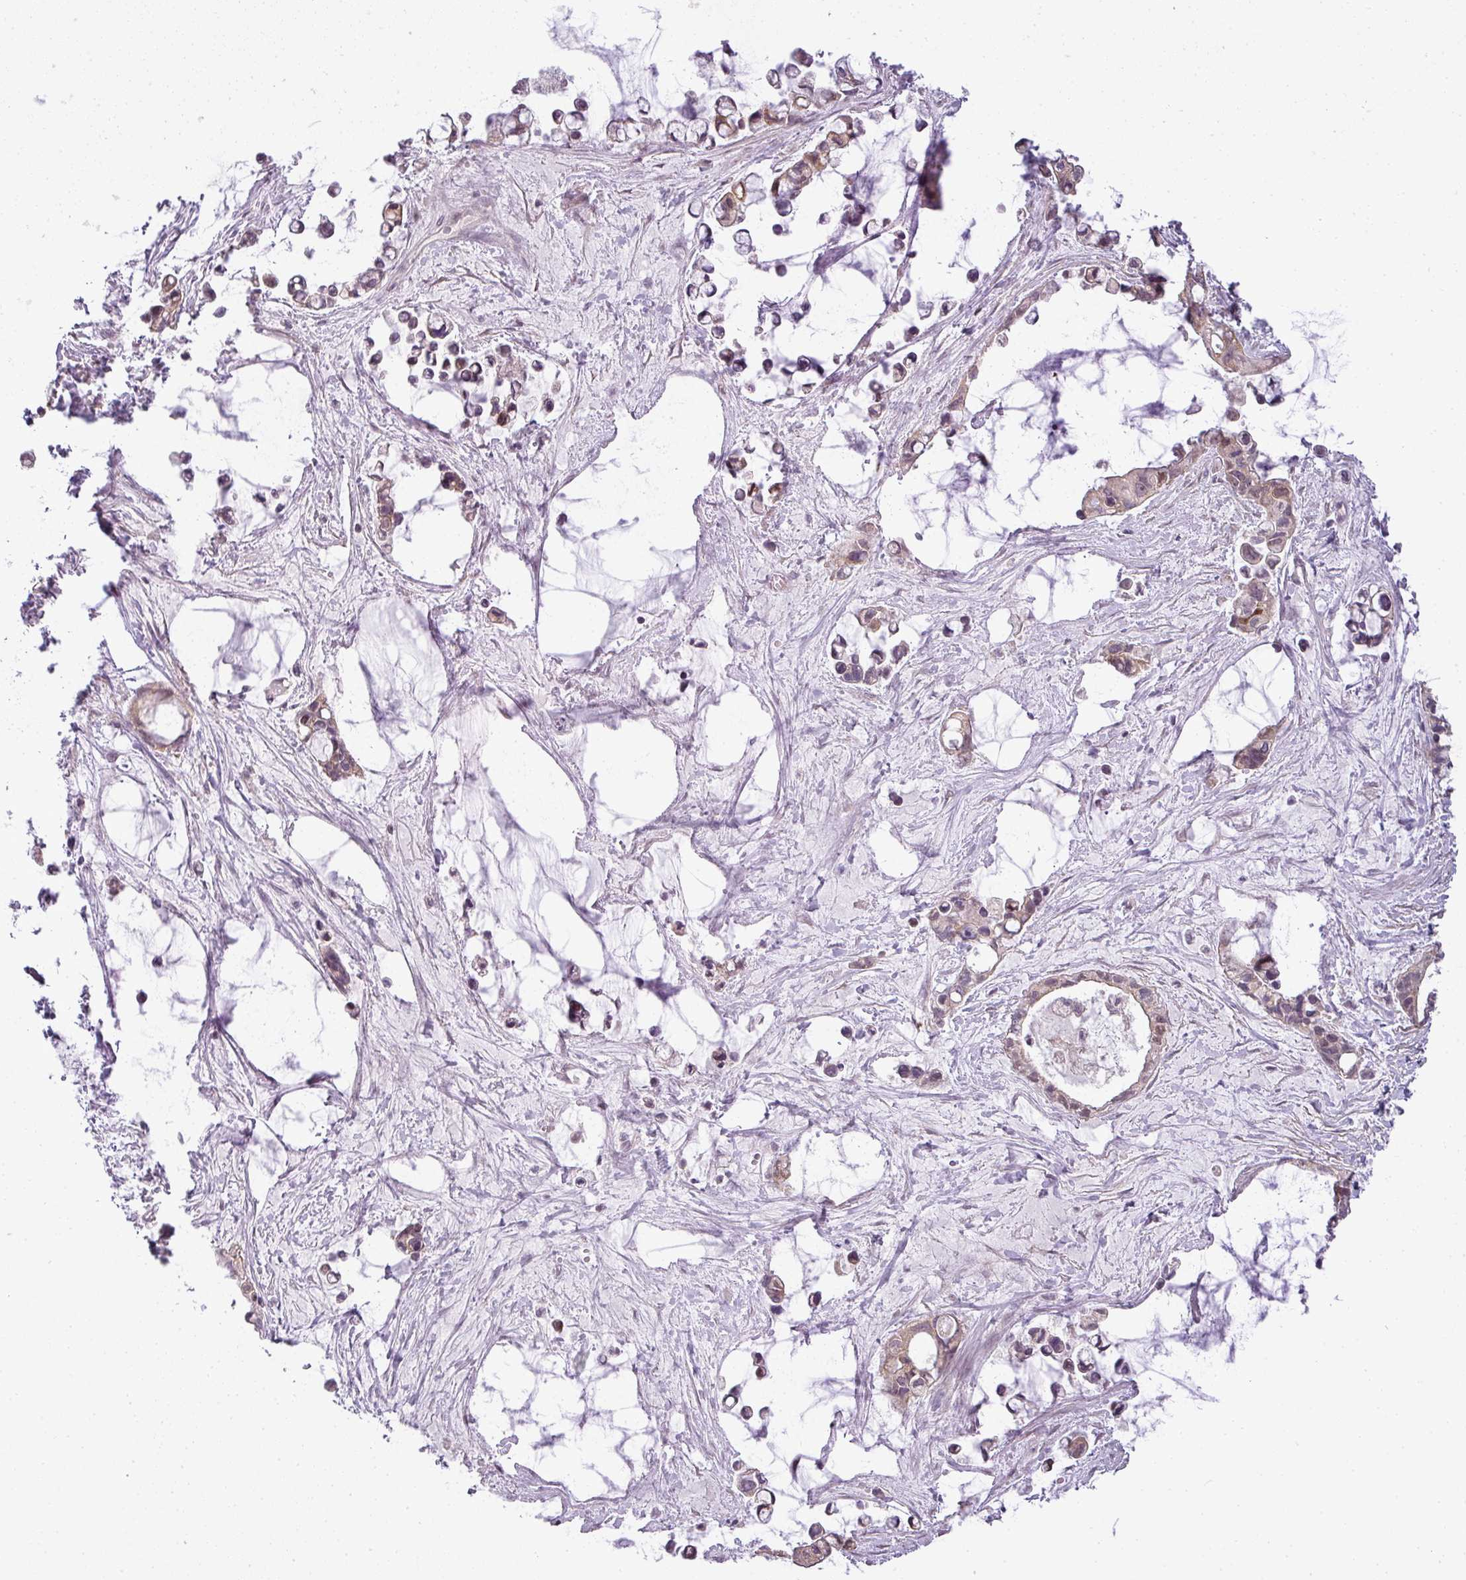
{"staining": {"intensity": "moderate", "quantity": "25%-75%", "location": "cytoplasmic/membranous"}, "tissue": "ovarian cancer", "cell_type": "Tumor cells", "image_type": "cancer", "snomed": [{"axis": "morphology", "description": "Cystadenocarcinoma, mucinous, NOS"}, {"axis": "topography", "description": "Ovary"}], "caption": "Ovarian mucinous cystadenocarcinoma tissue reveals moderate cytoplasmic/membranous expression in about 25%-75% of tumor cells The staining was performed using DAB (3,3'-diaminobenzidine) to visualize the protein expression in brown, while the nuclei were stained in blue with hematoxylin (Magnification: 20x).", "gene": "LY75", "patient": {"sex": "female", "age": 63}}